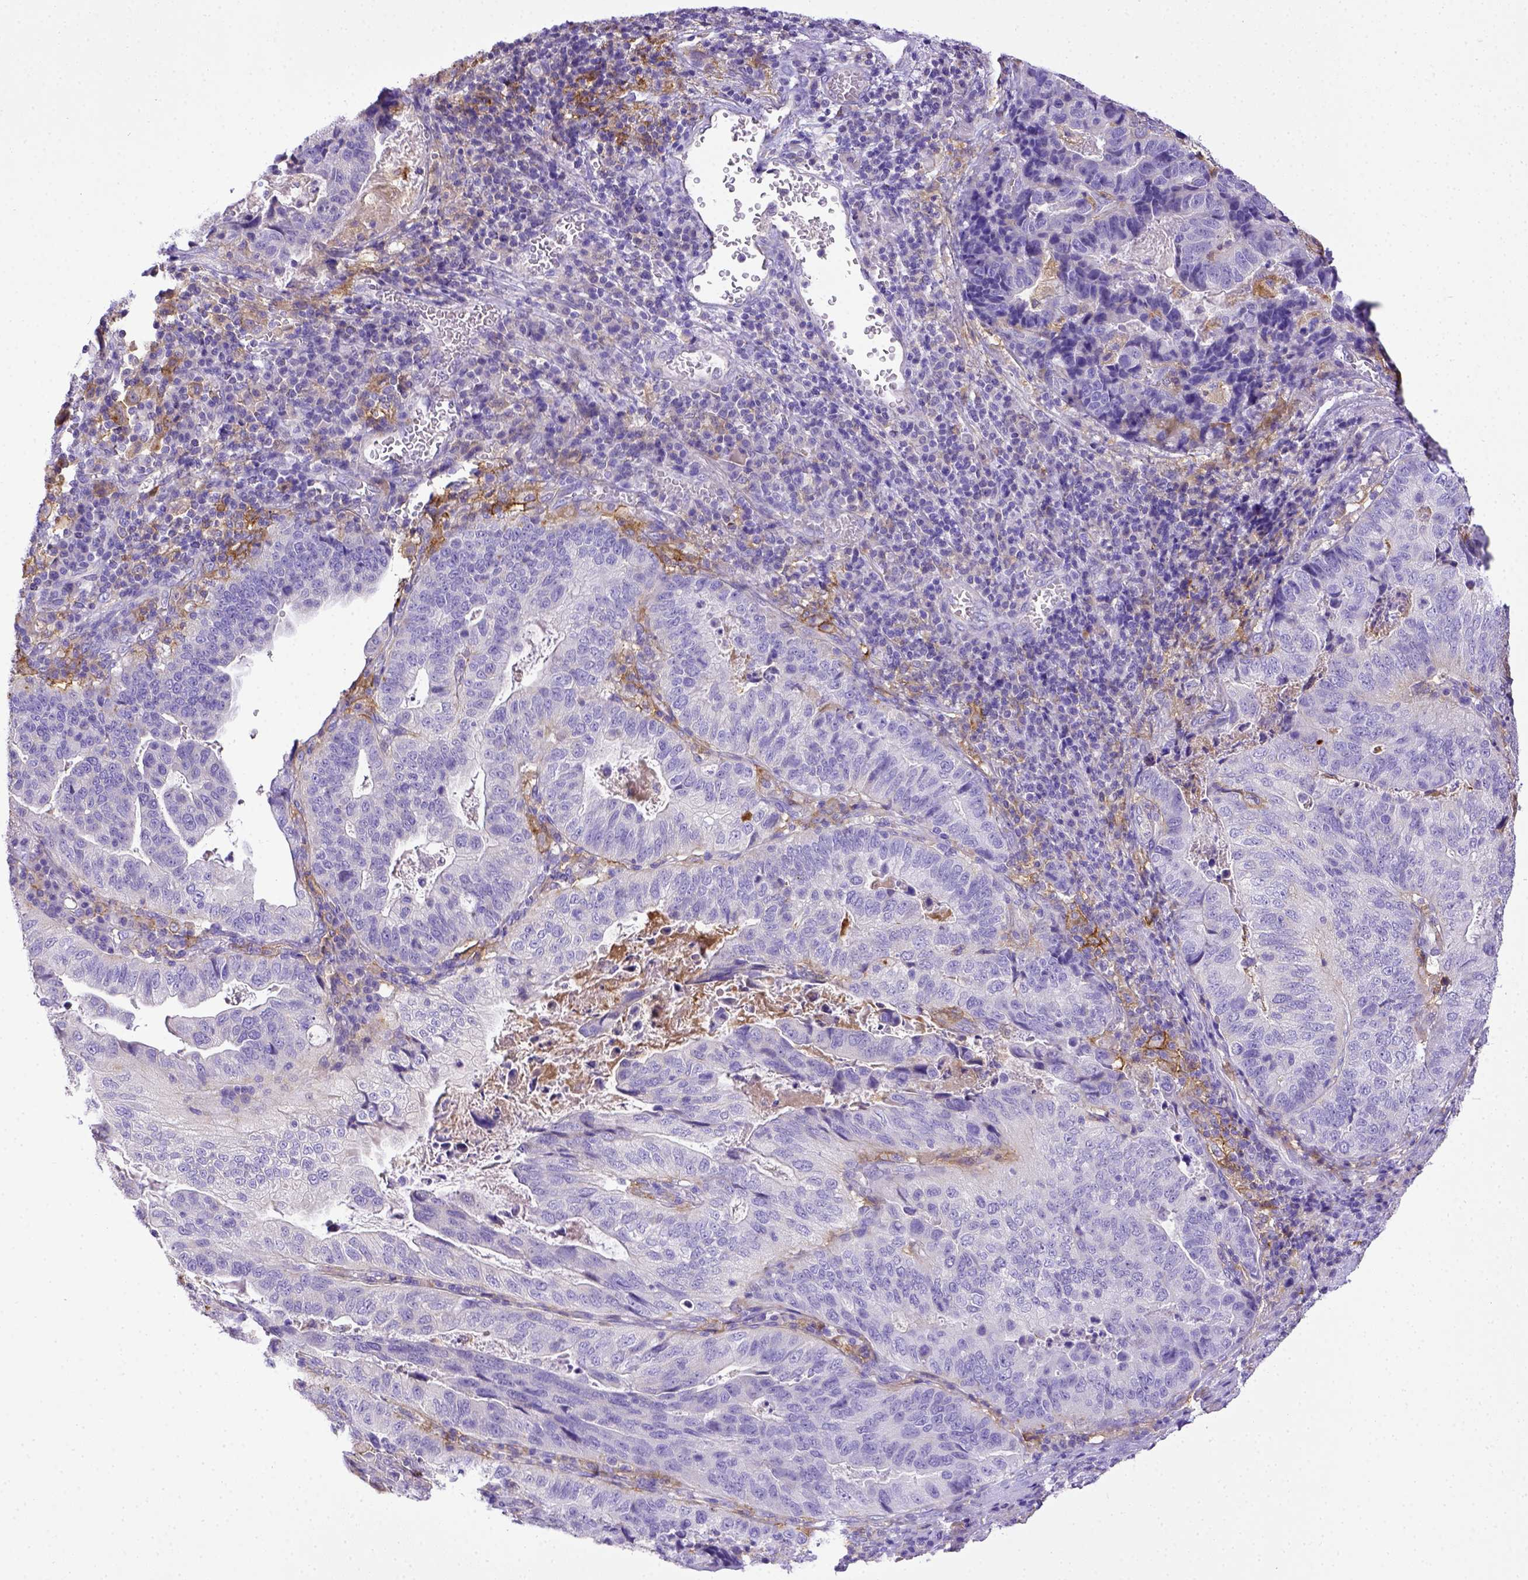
{"staining": {"intensity": "negative", "quantity": "none", "location": "none"}, "tissue": "stomach cancer", "cell_type": "Tumor cells", "image_type": "cancer", "snomed": [{"axis": "morphology", "description": "Adenocarcinoma, NOS"}, {"axis": "topography", "description": "Stomach, upper"}], "caption": "Immunohistochemical staining of human stomach cancer (adenocarcinoma) shows no significant staining in tumor cells.", "gene": "CD40", "patient": {"sex": "female", "age": 67}}